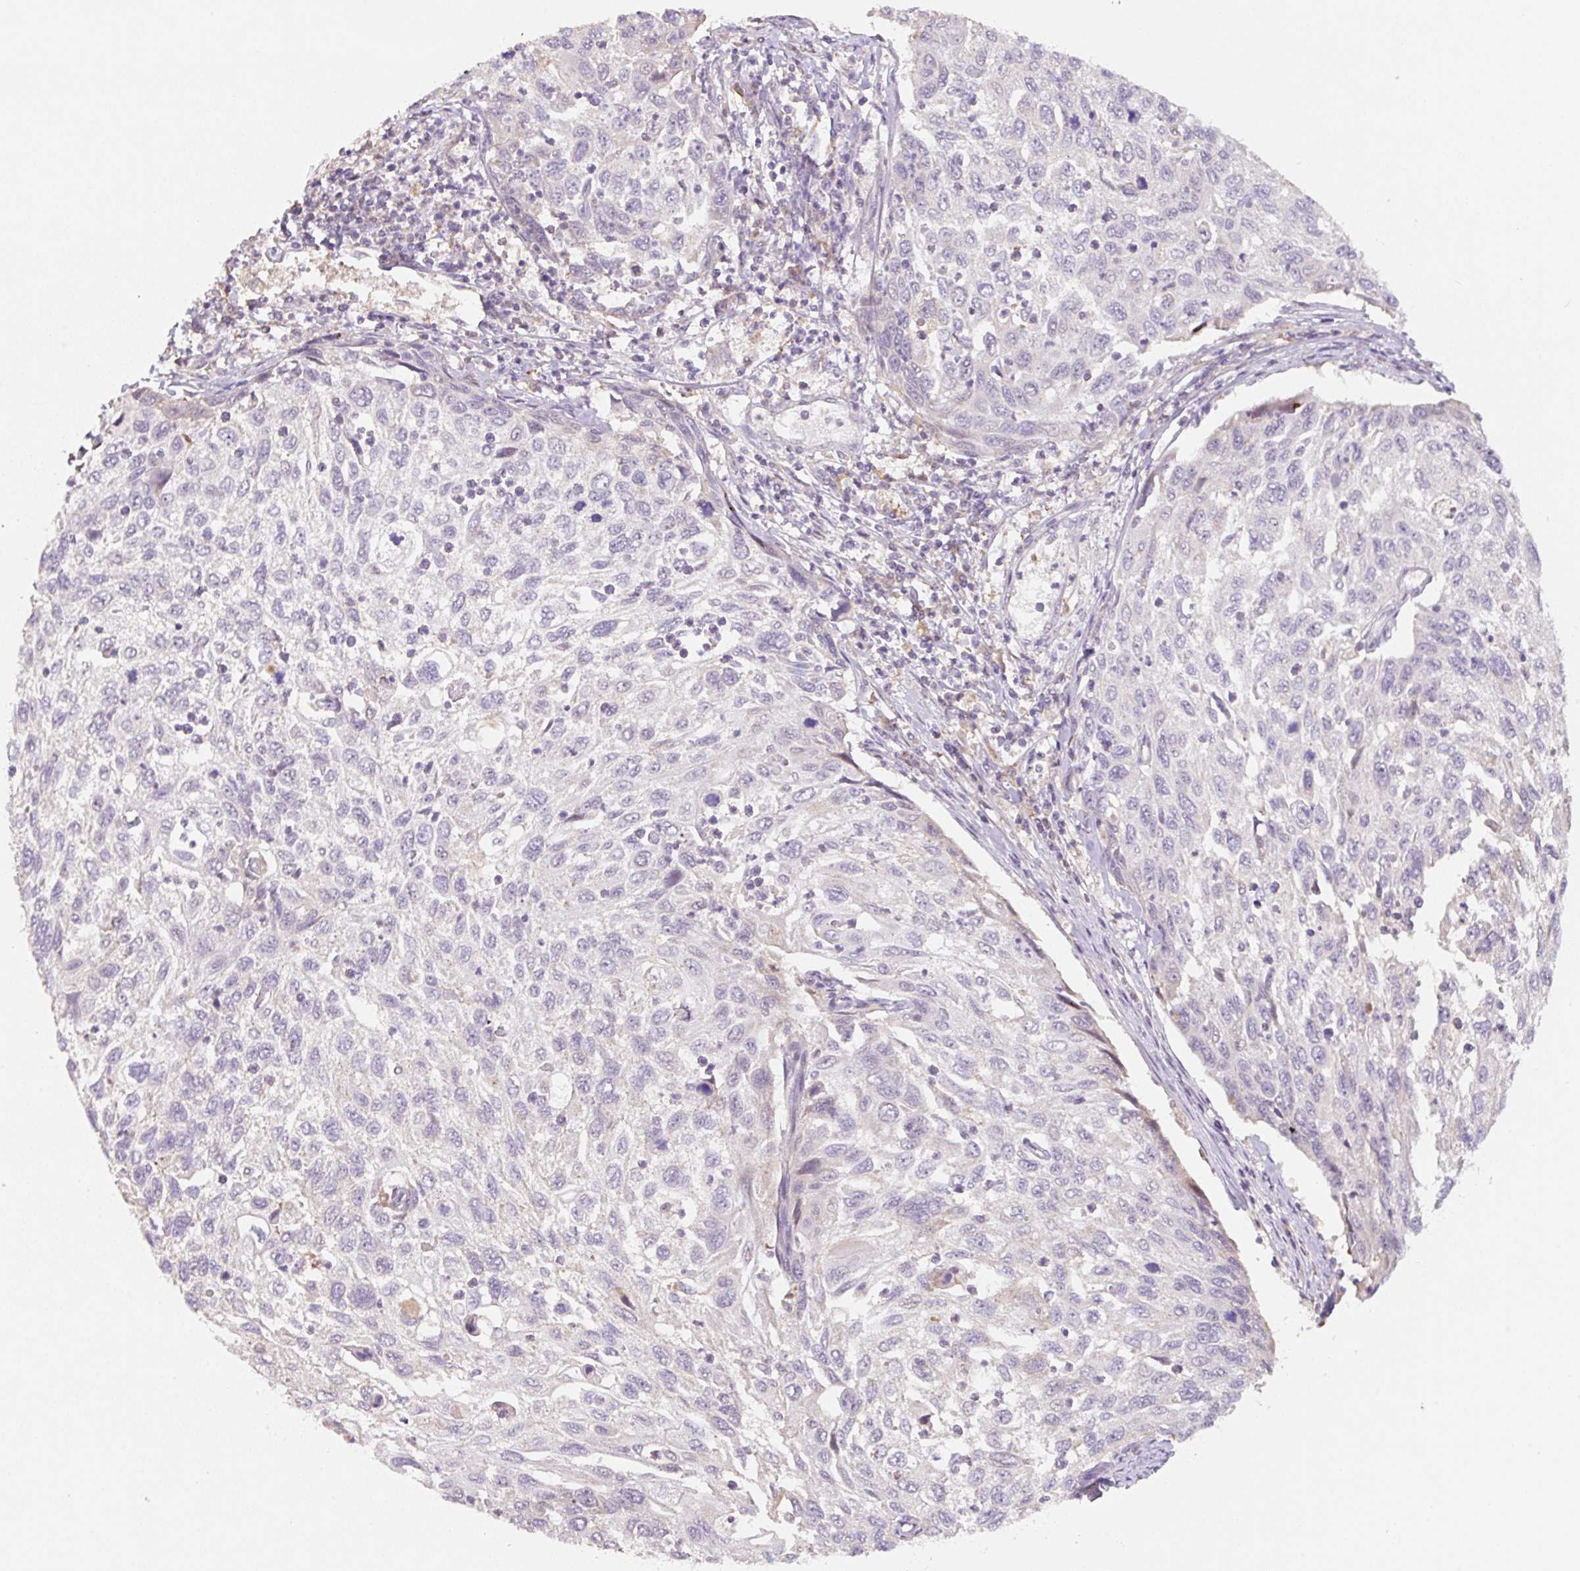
{"staining": {"intensity": "negative", "quantity": "none", "location": "none"}, "tissue": "cervical cancer", "cell_type": "Tumor cells", "image_type": "cancer", "snomed": [{"axis": "morphology", "description": "Squamous cell carcinoma, NOS"}, {"axis": "topography", "description": "Cervix"}], "caption": "High magnification brightfield microscopy of cervical squamous cell carcinoma stained with DAB (3,3'-diaminobenzidine) (brown) and counterstained with hematoxylin (blue): tumor cells show no significant staining.", "gene": "MIA2", "patient": {"sex": "female", "age": 70}}